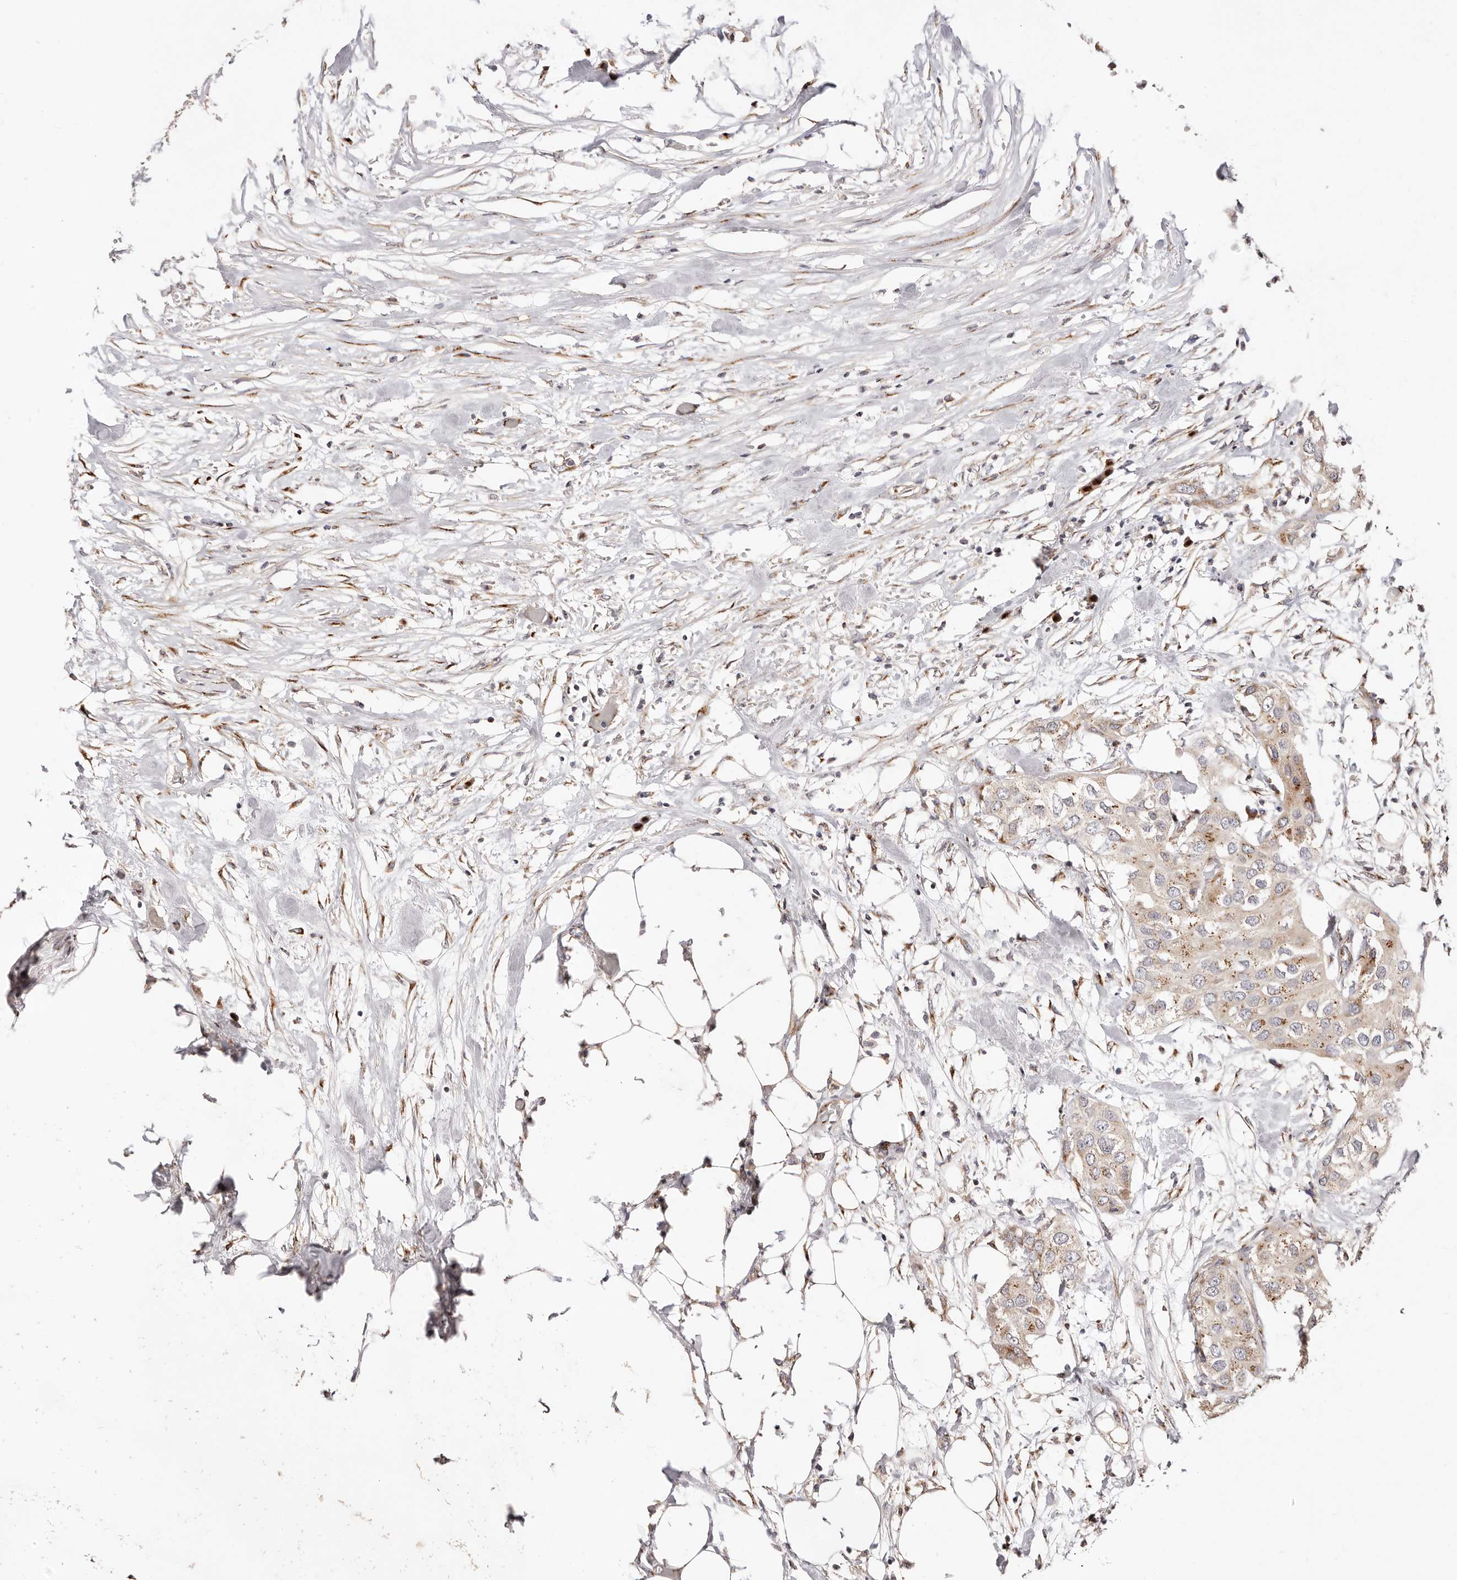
{"staining": {"intensity": "weak", "quantity": "25%-75%", "location": "cytoplasmic/membranous"}, "tissue": "urothelial cancer", "cell_type": "Tumor cells", "image_type": "cancer", "snomed": [{"axis": "morphology", "description": "Urothelial carcinoma, High grade"}, {"axis": "topography", "description": "Urinary bladder"}], "caption": "Immunohistochemistry (IHC) histopathology image of neoplastic tissue: human urothelial carcinoma (high-grade) stained using immunohistochemistry (IHC) shows low levels of weak protein expression localized specifically in the cytoplasmic/membranous of tumor cells, appearing as a cytoplasmic/membranous brown color.", "gene": "MAPK6", "patient": {"sex": "male", "age": 64}}